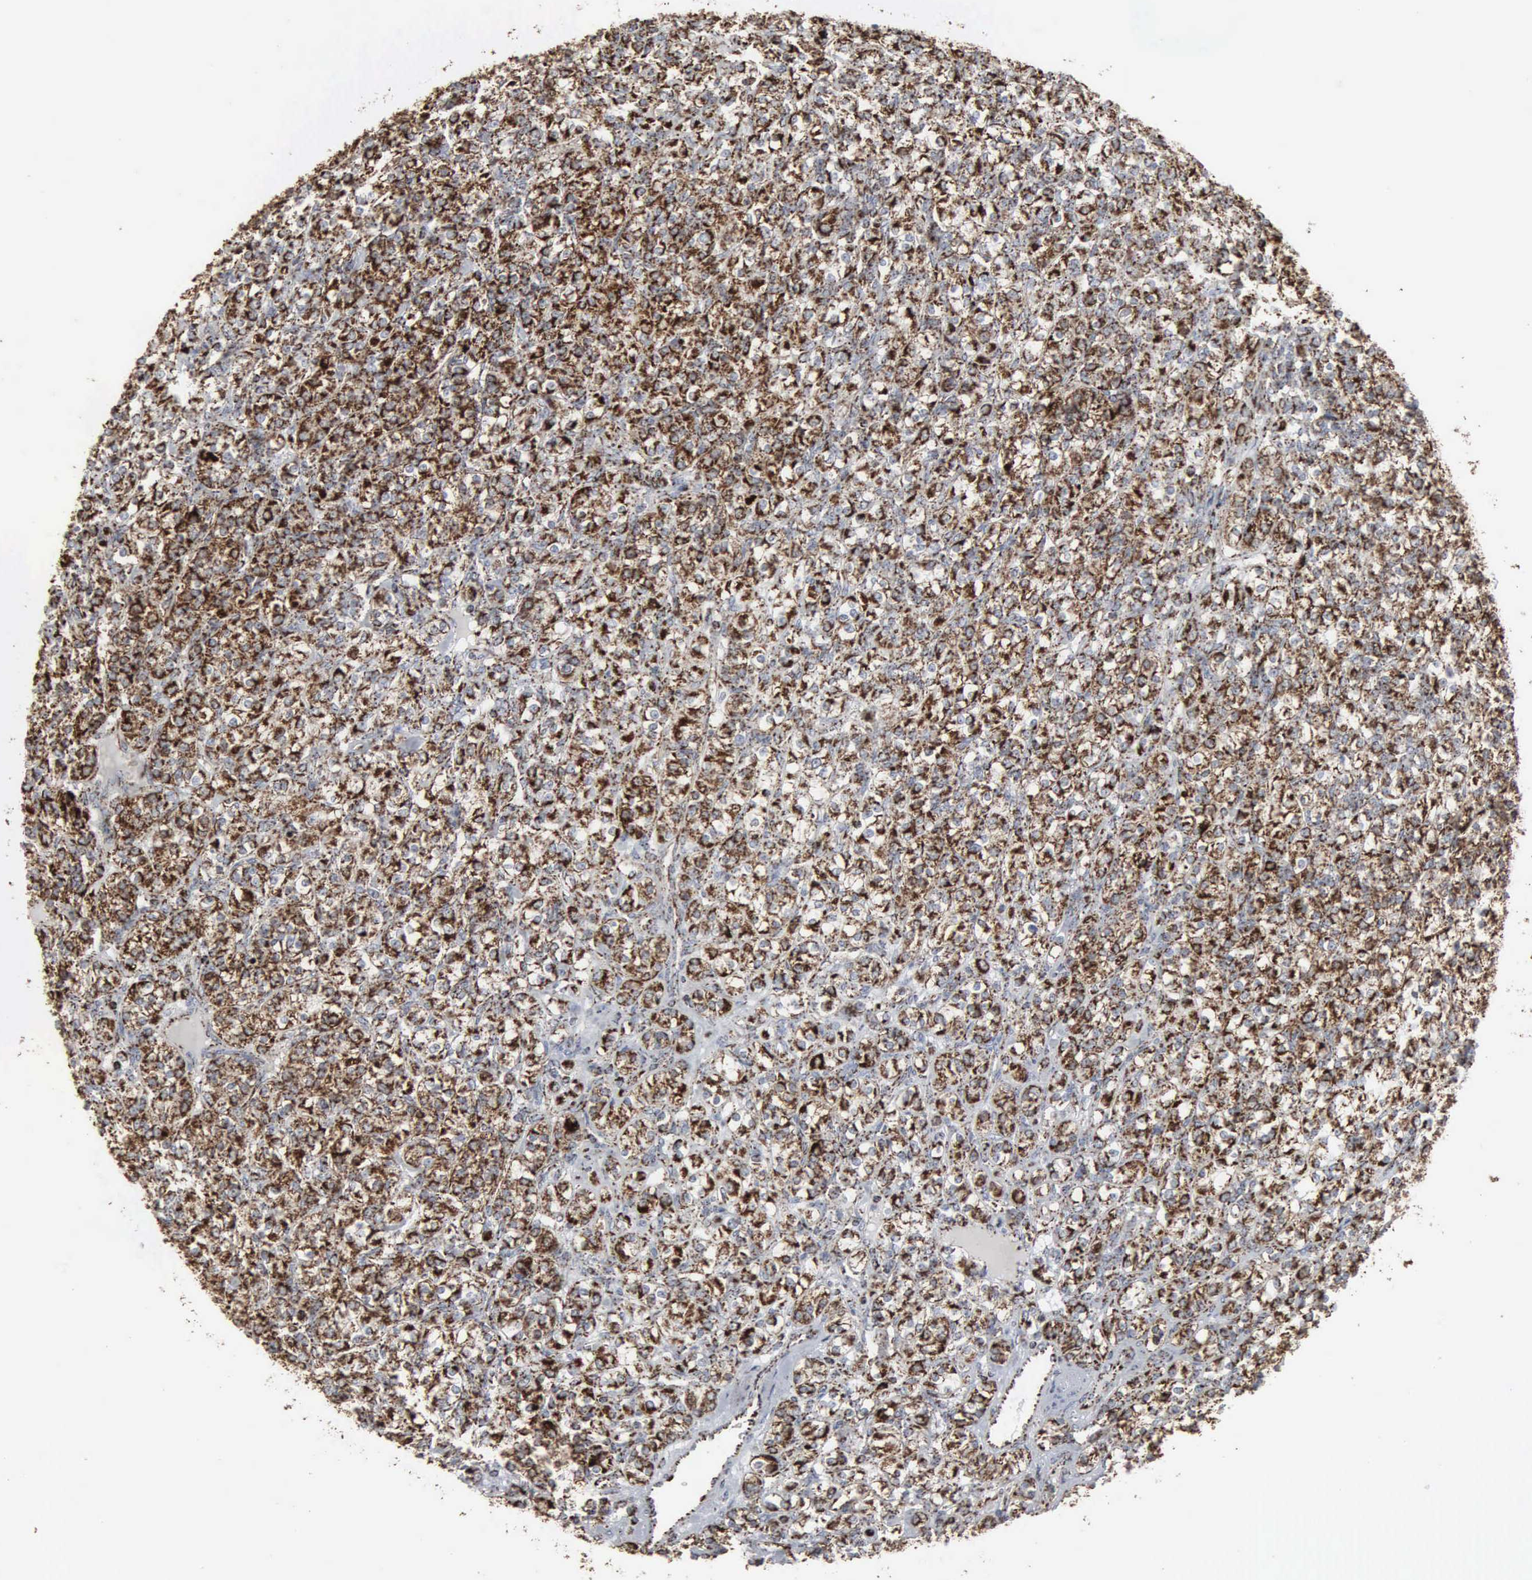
{"staining": {"intensity": "strong", "quantity": ">75%", "location": "cytoplasmic/membranous"}, "tissue": "renal cancer", "cell_type": "Tumor cells", "image_type": "cancer", "snomed": [{"axis": "morphology", "description": "Adenocarcinoma, NOS"}, {"axis": "topography", "description": "Kidney"}], "caption": "Protein staining by IHC reveals strong cytoplasmic/membranous positivity in approximately >75% of tumor cells in renal adenocarcinoma. The staining is performed using DAB (3,3'-diaminobenzidine) brown chromogen to label protein expression. The nuclei are counter-stained blue using hematoxylin.", "gene": "HSPA9", "patient": {"sex": "male", "age": 77}}